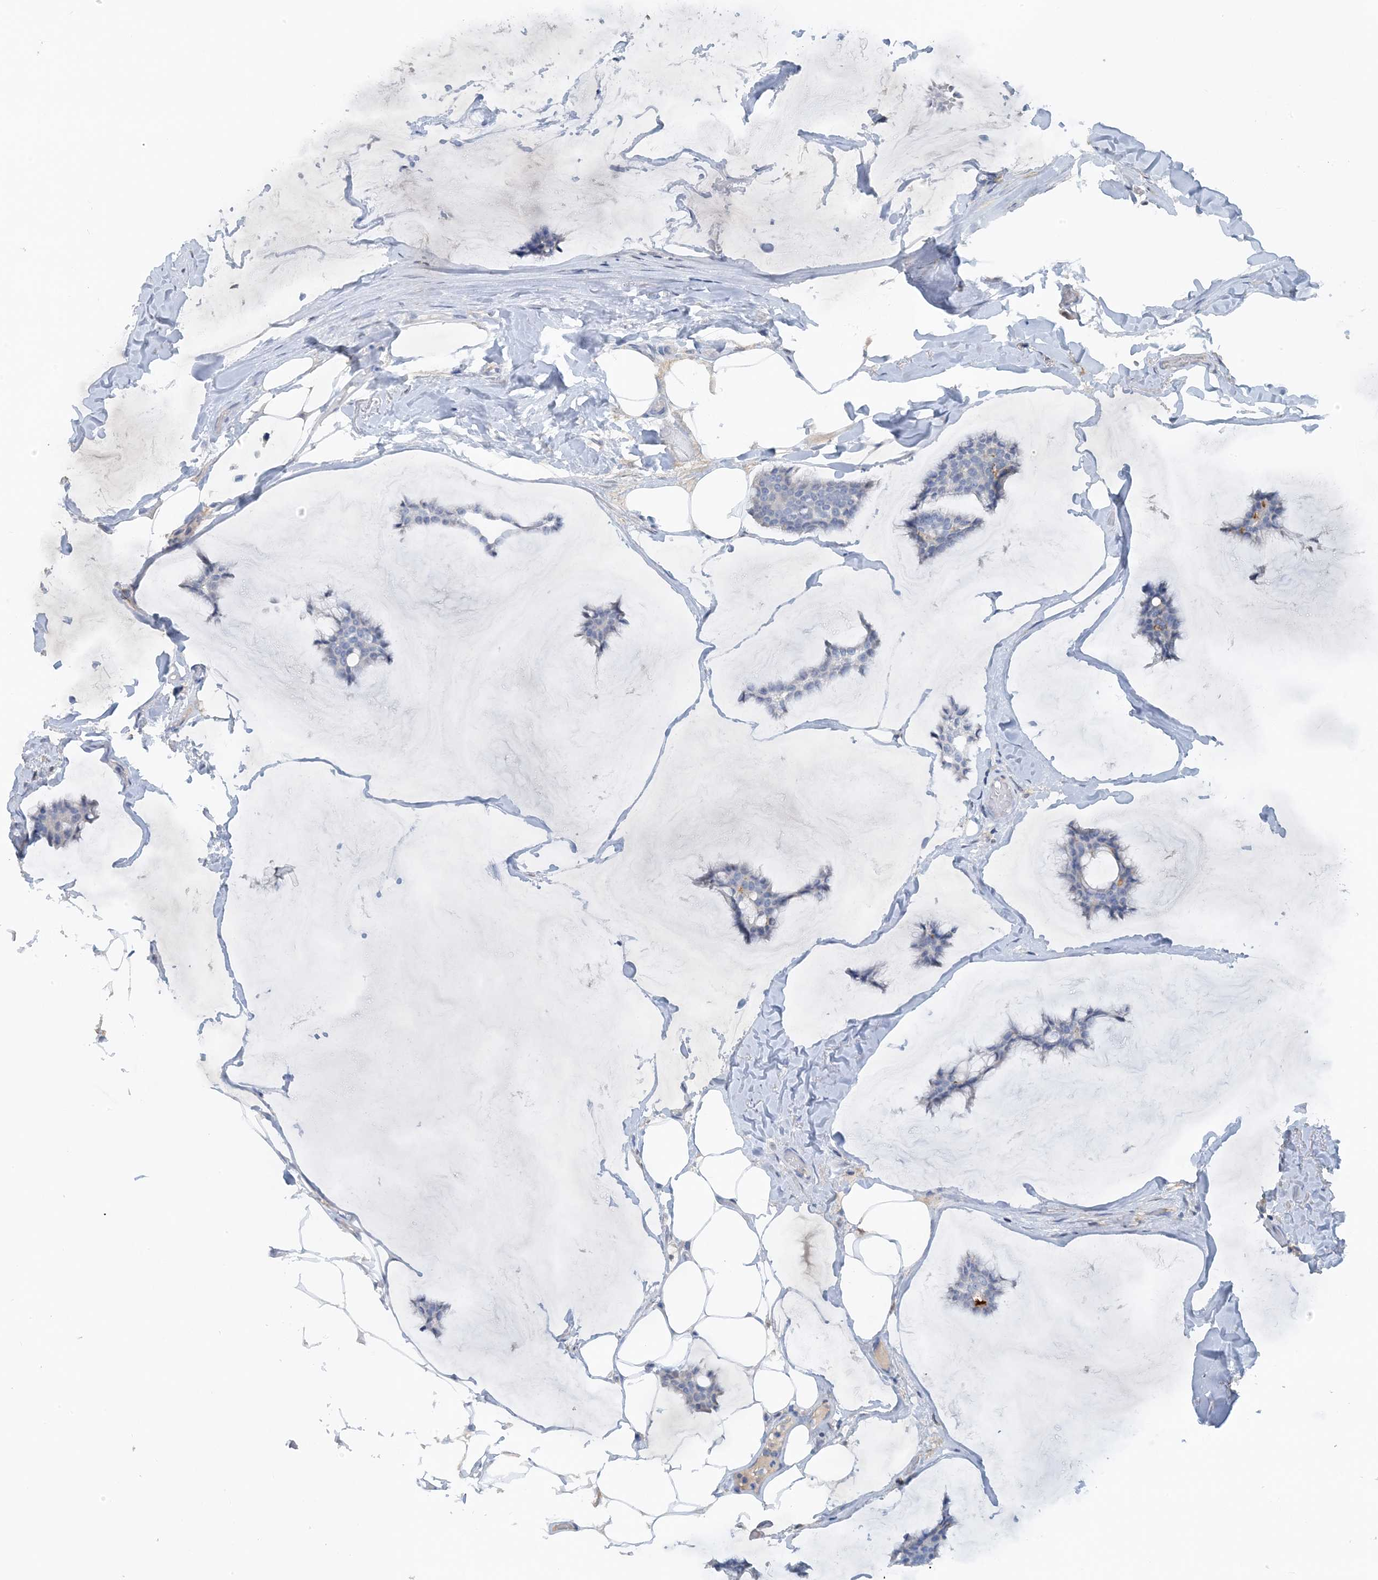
{"staining": {"intensity": "negative", "quantity": "none", "location": "none"}, "tissue": "breast cancer", "cell_type": "Tumor cells", "image_type": "cancer", "snomed": [{"axis": "morphology", "description": "Duct carcinoma"}, {"axis": "topography", "description": "Breast"}], "caption": "This is an immunohistochemistry (IHC) micrograph of human infiltrating ductal carcinoma (breast). There is no expression in tumor cells.", "gene": "CTRL", "patient": {"sex": "female", "age": 93}}